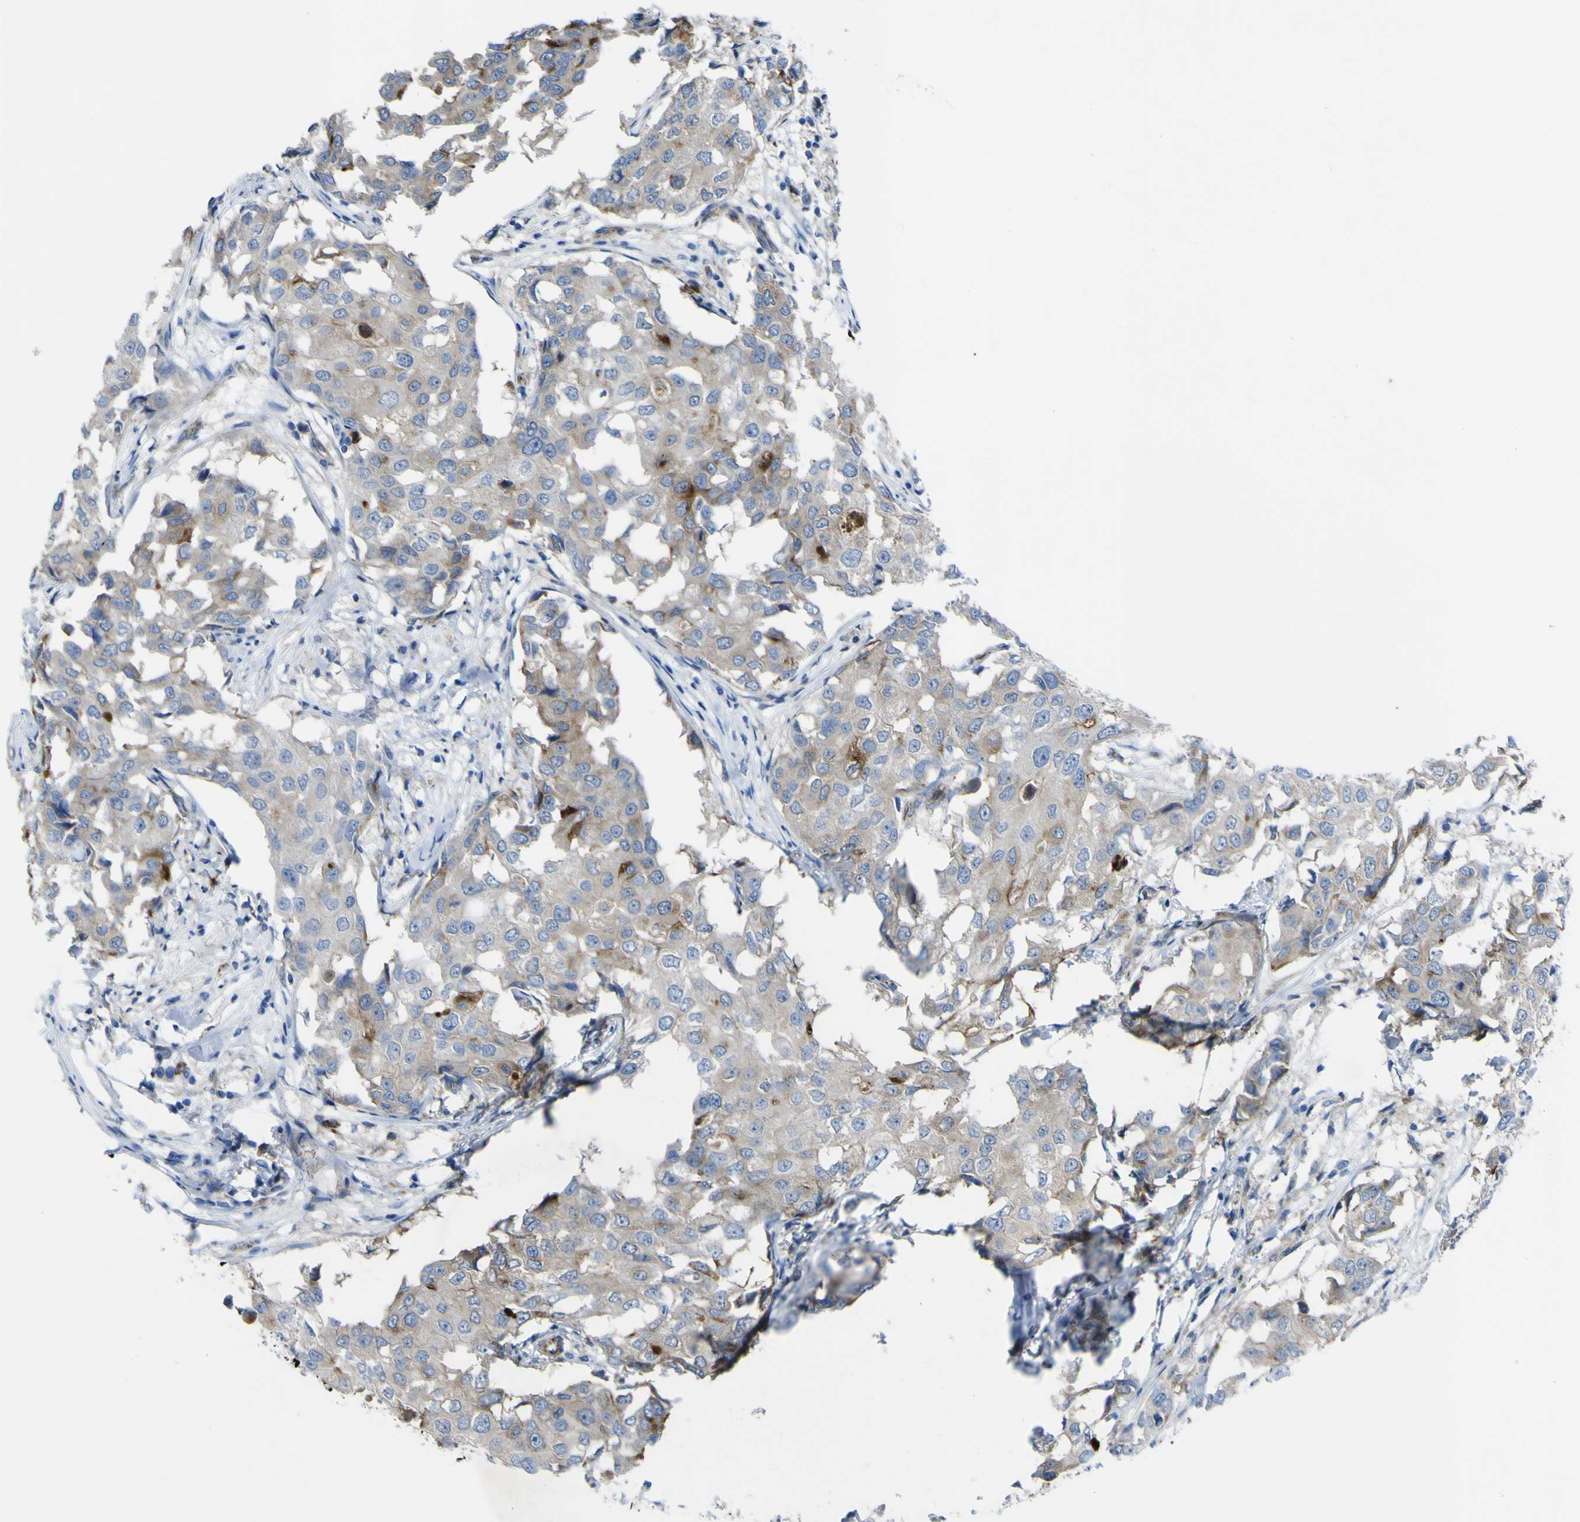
{"staining": {"intensity": "moderate", "quantity": "<25%", "location": "cytoplasmic/membranous"}, "tissue": "breast cancer", "cell_type": "Tumor cells", "image_type": "cancer", "snomed": [{"axis": "morphology", "description": "Duct carcinoma"}, {"axis": "topography", "description": "Breast"}], "caption": "Tumor cells demonstrate moderate cytoplasmic/membranous staining in approximately <25% of cells in breast cancer. (brown staining indicates protein expression, while blue staining denotes nuclei).", "gene": "CST3", "patient": {"sex": "female", "age": 27}}